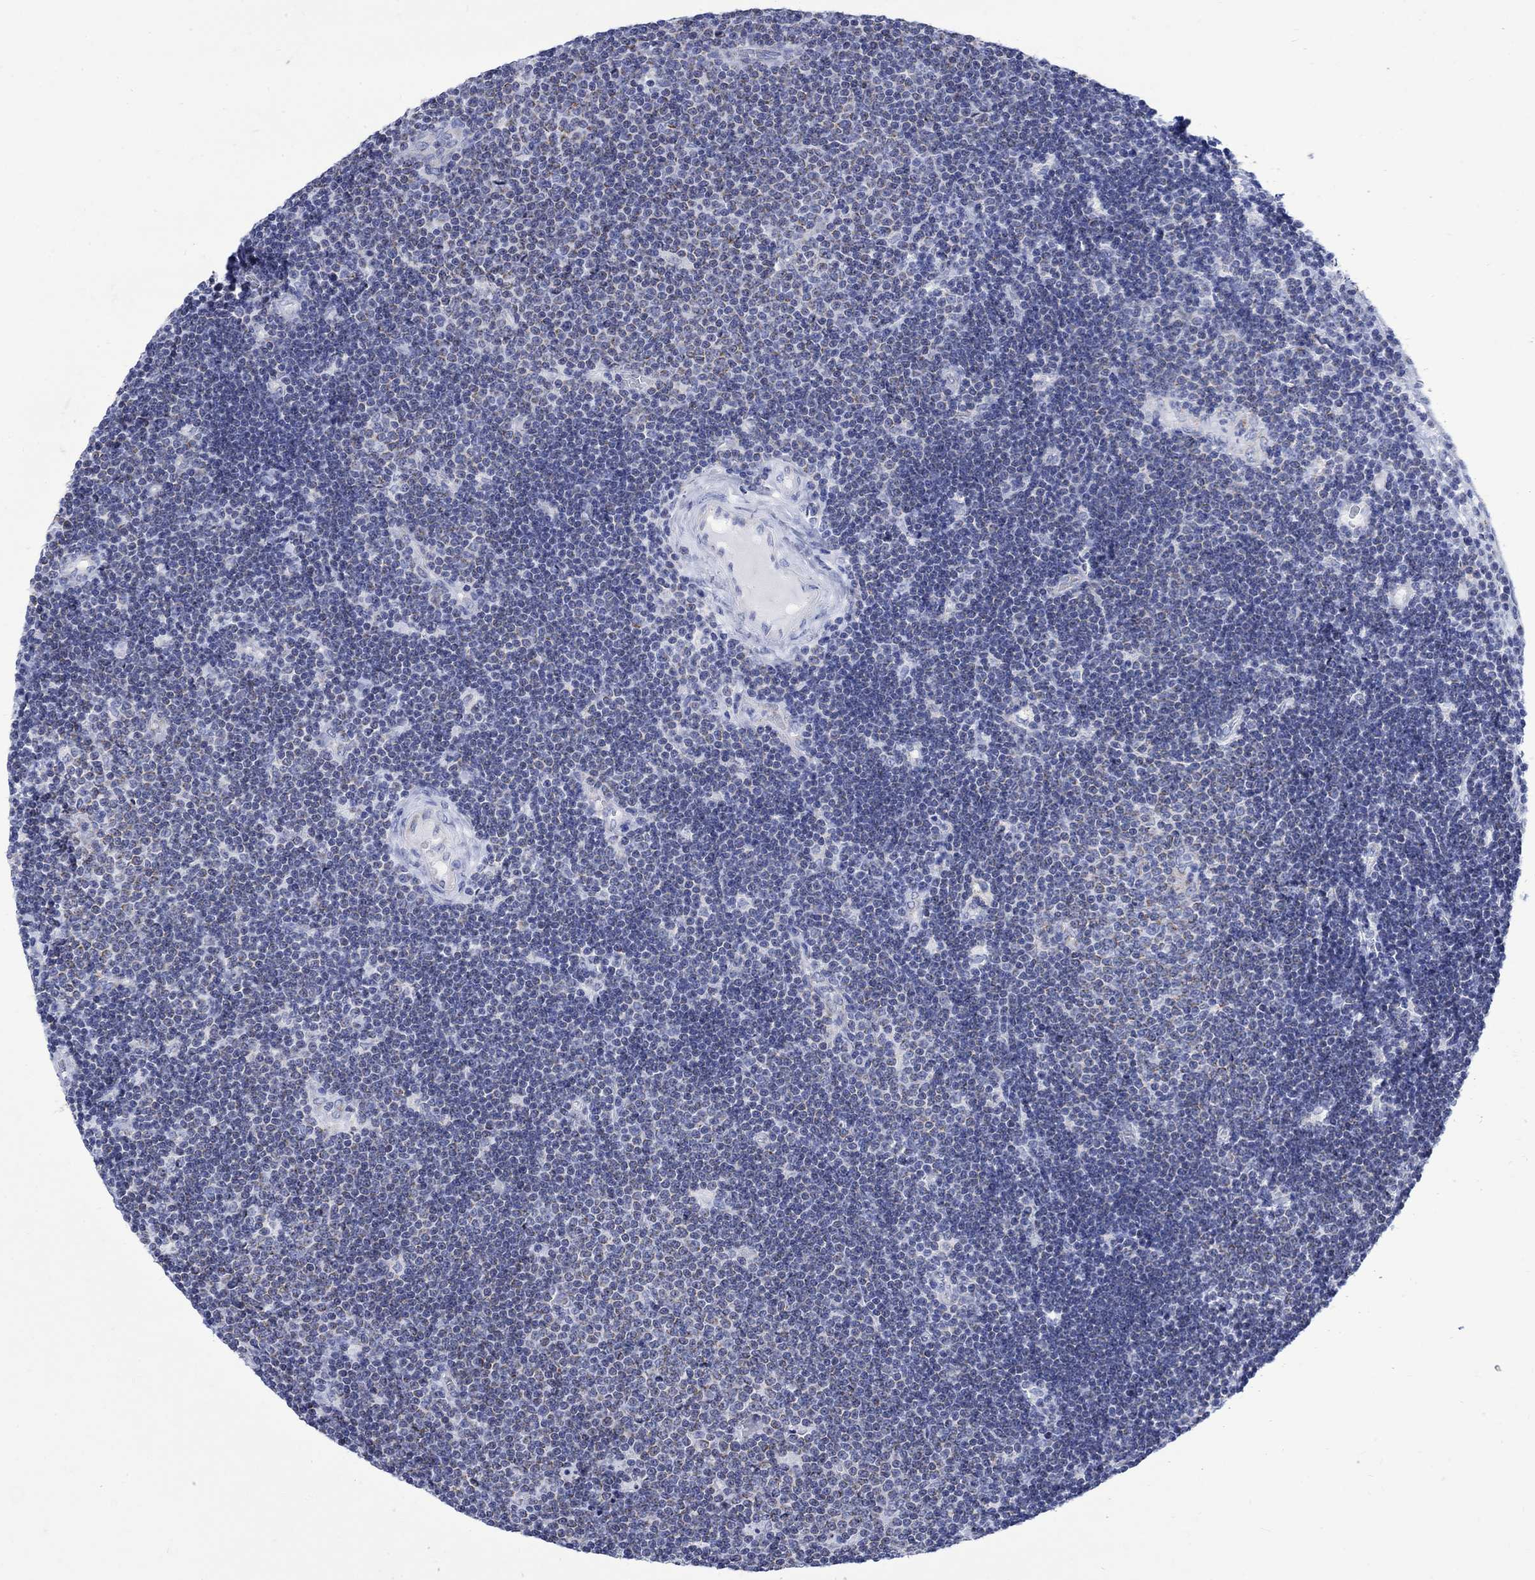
{"staining": {"intensity": "negative", "quantity": "none", "location": "none"}, "tissue": "lymphoma", "cell_type": "Tumor cells", "image_type": "cancer", "snomed": [{"axis": "morphology", "description": "Malignant lymphoma, non-Hodgkin's type, Low grade"}, {"axis": "topography", "description": "Brain"}], "caption": "The image reveals no staining of tumor cells in lymphoma.", "gene": "CPLX2", "patient": {"sex": "female", "age": 66}}